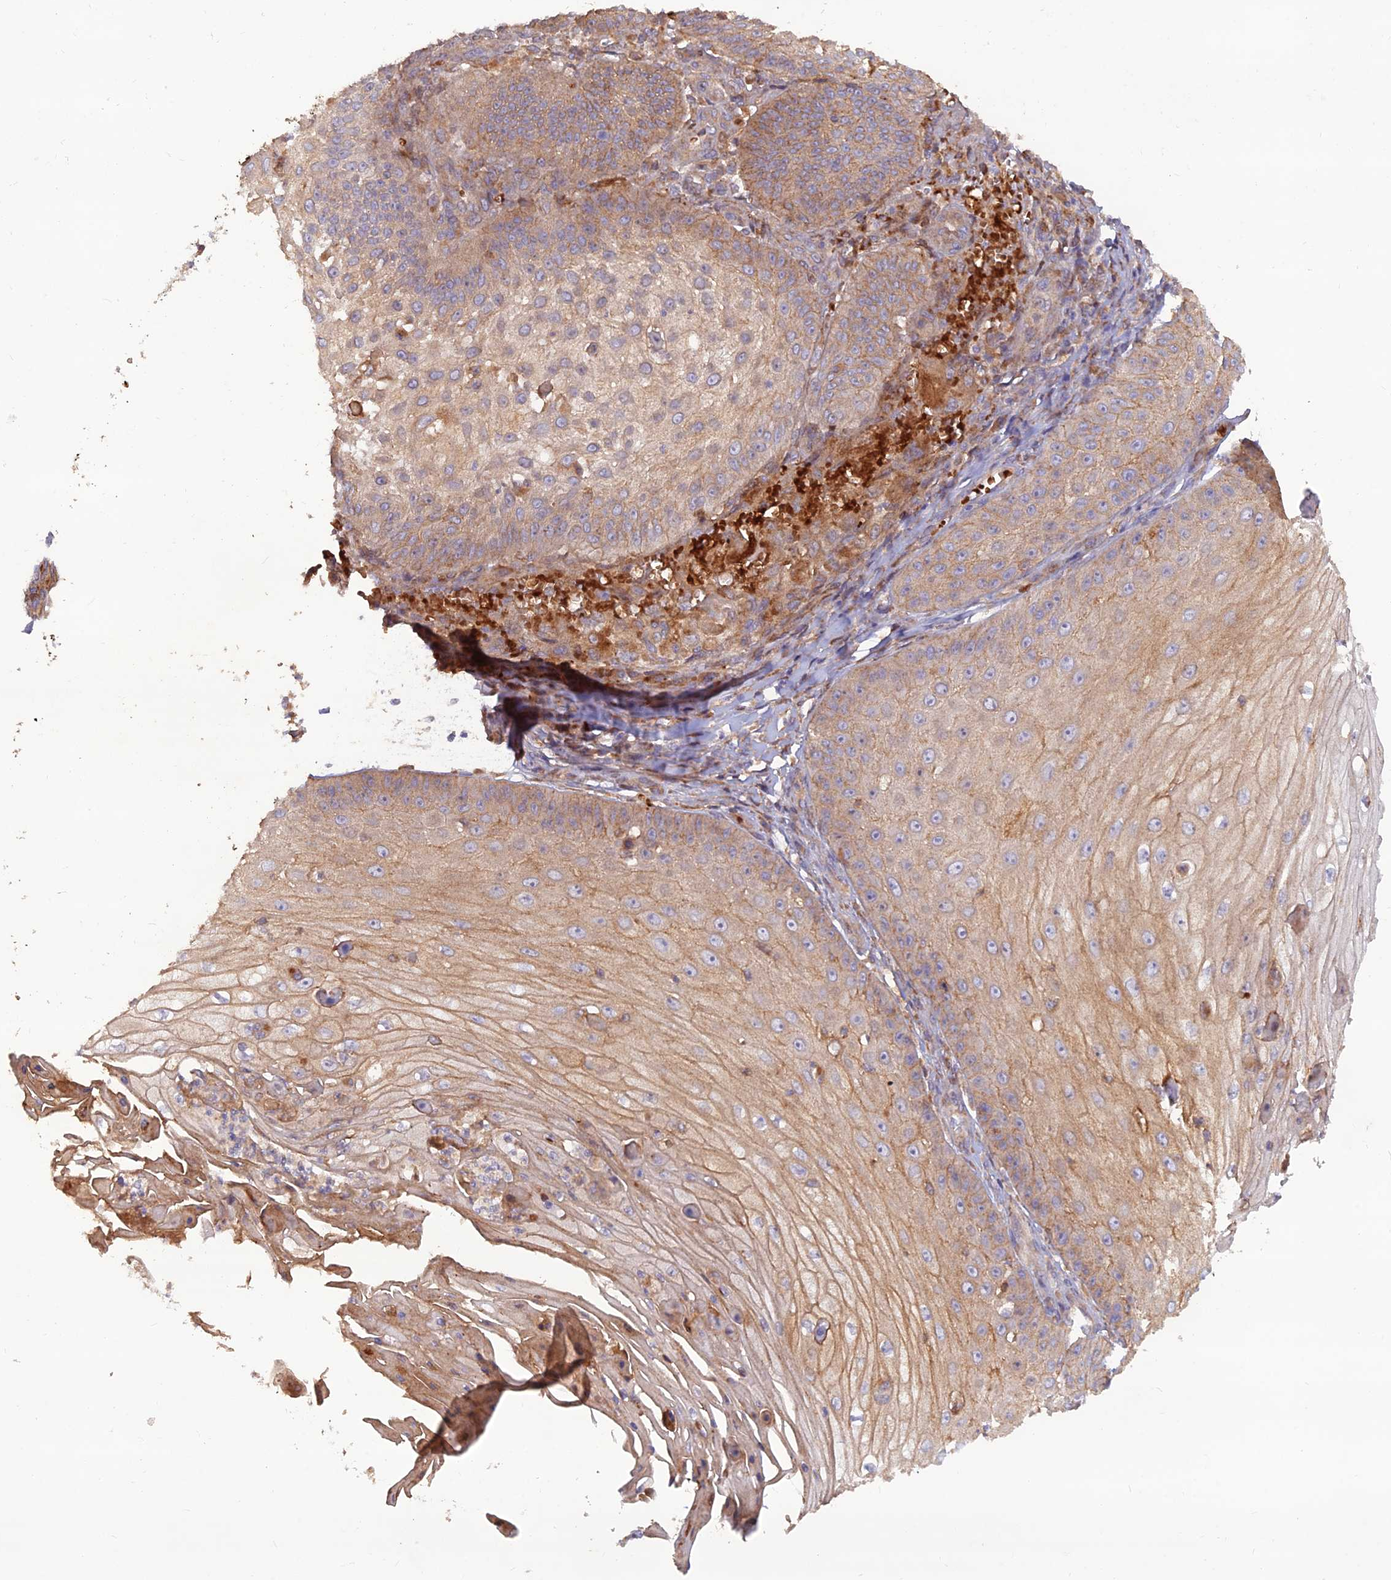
{"staining": {"intensity": "moderate", "quantity": "25%-75%", "location": "cytoplasmic/membranous"}, "tissue": "skin cancer", "cell_type": "Tumor cells", "image_type": "cancer", "snomed": [{"axis": "morphology", "description": "Squamous cell carcinoma, NOS"}, {"axis": "topography", "description": "Skin"}], "caption": "Brown immunohistochemical staining in skin cancer demonstrates moderate cytoplasmic/membranous expression in approximately 25%-75% of tumor cells. The staining was performed using DAB (3,3'-diaminobenzidine) to visualize the protein expression in brown, while the nuclei were stained in blue with hematoxylin (Magnification: 20x).", "gene": "GMCL1", "patient": {"sex": "male", "age": 70}}